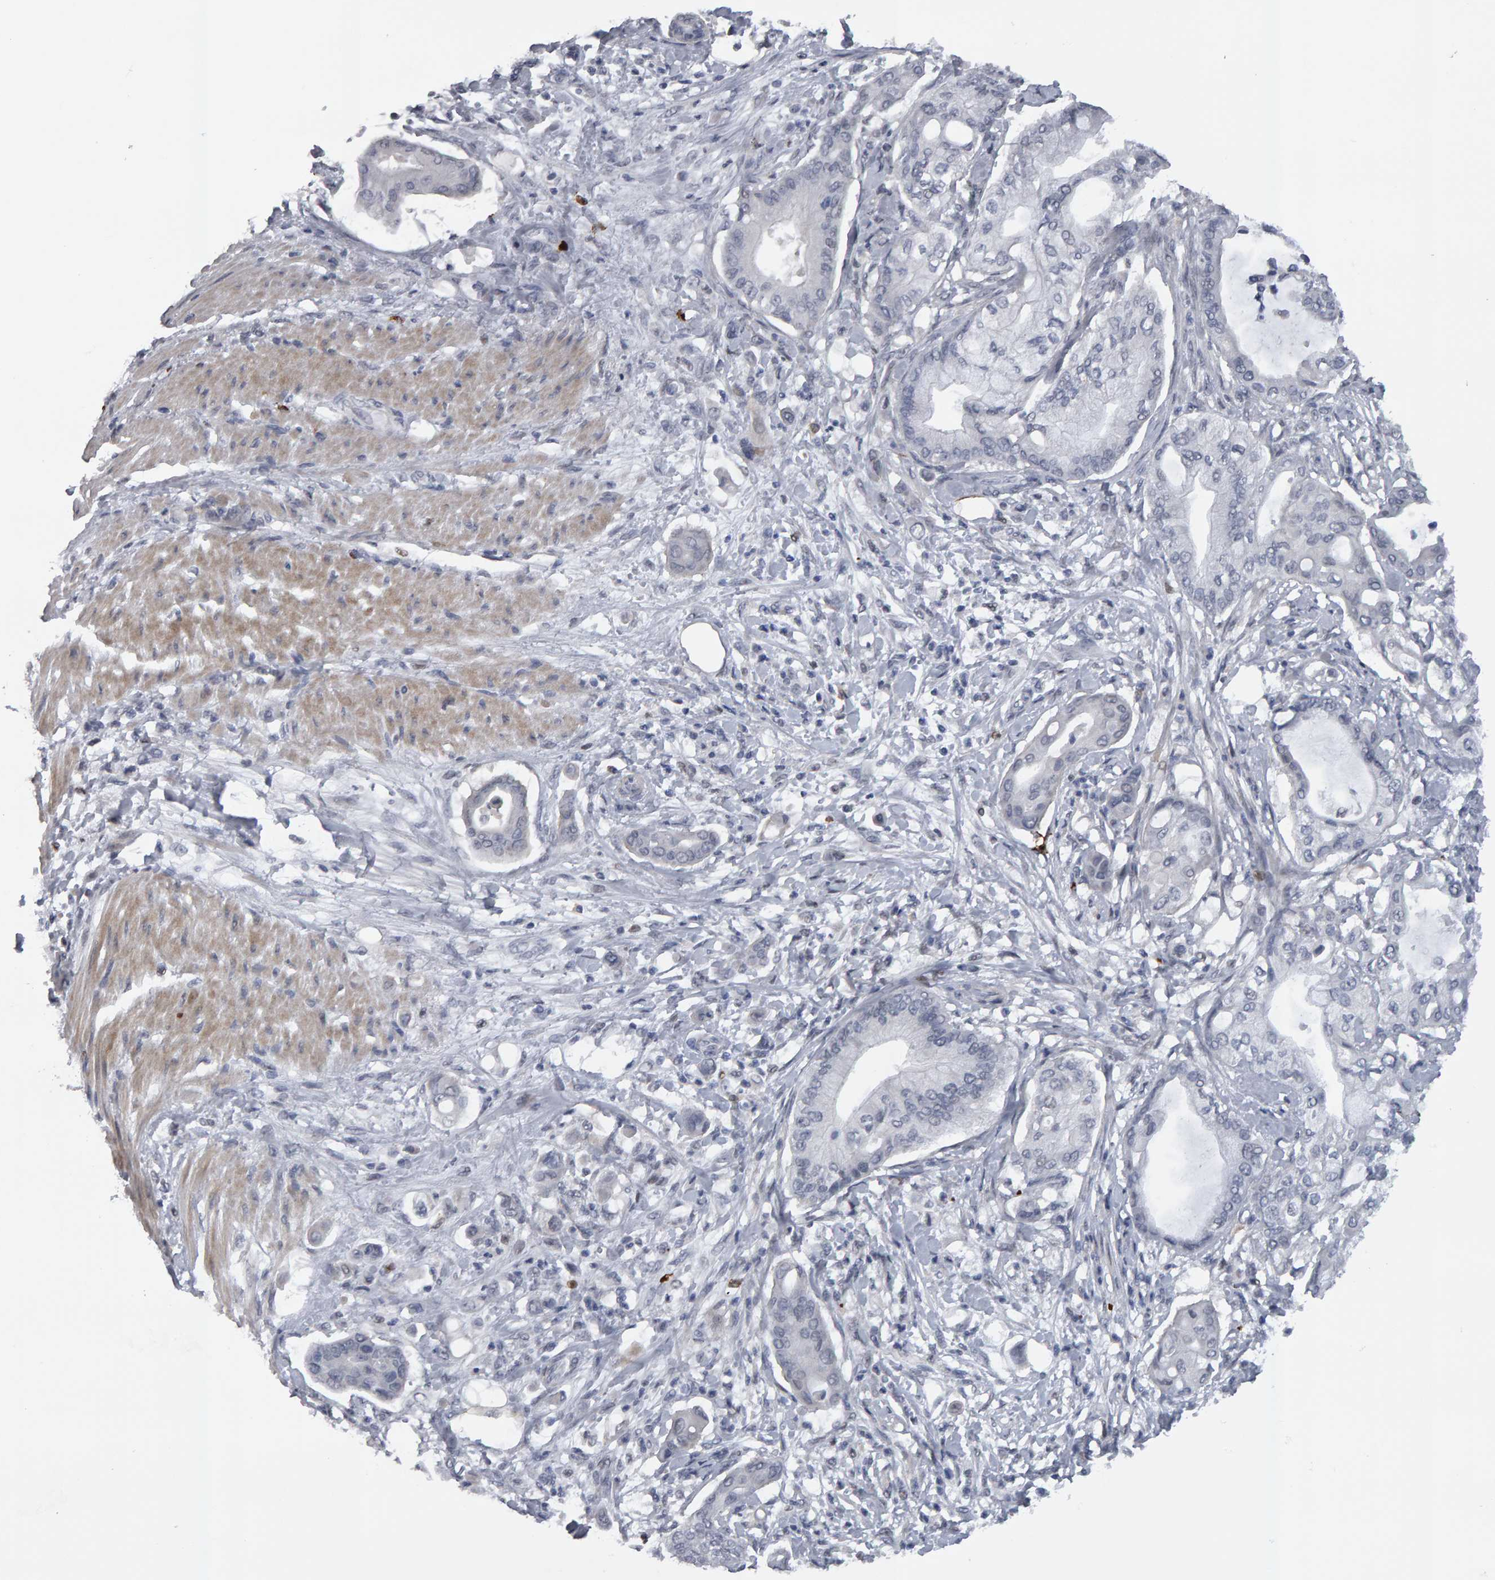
{"staining": {"intensity": "negative", "quantity": "none", "location": "none"}, "tissue": "pancreatic cancer", "cell_type": "Tumor cells", "image_type": "cancer", "snomed": [{"axis": "morphology", "description": "Adenocarcinoma, NOS"}, {"axis": "morphology", "description": "Adenocarcinoma, metastatic, NOS"}, {"axis": "topography", "description": "Lymph node"}, {"axis": "topography", "description": "Pancreas"}, {"axis": "topography", "description": "Duodenum"}], "caption": "Immunohistochemical staining of pancreatic adenocarcinoma displays no significant expression in tumor cells.", "gene": "IPO8", "patient": {"sex": "female", "age": 64}}